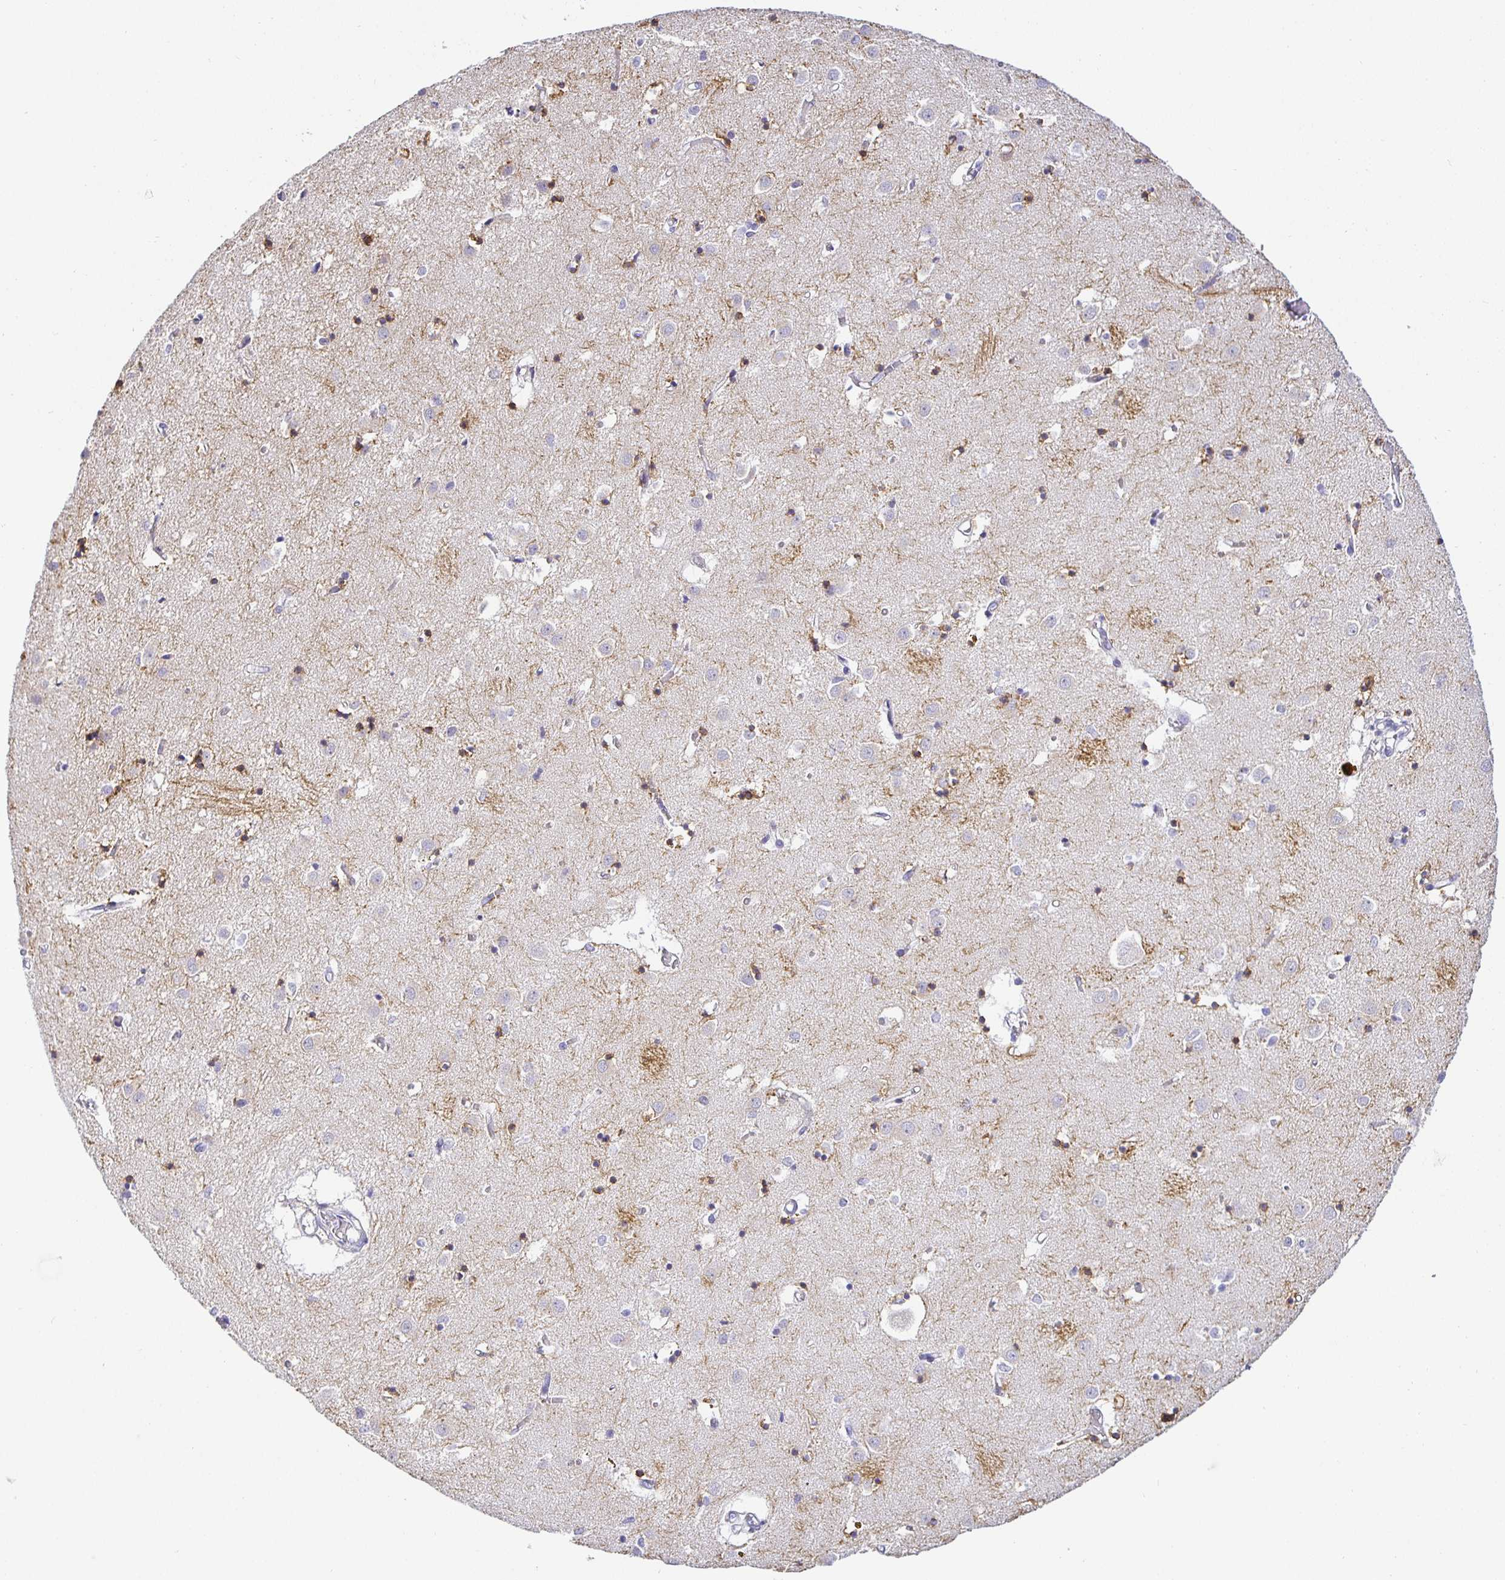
{"staining": {"intensity": "moderate", "quantity": ">75%", "location": "cytoplasmic/membranous"}, "tissue": "caudate", "cell_type": "Glial cells", "image_type": "normal", "snomed": [{"axis": "morphology", "description": "Normal tissue, NOS"}, {"axis": "topography", "description": "Lateral ventricle wall"}], "caption": "About >75% of glial cells in unremarkable caudate display moderate cytoplasmic/membranous protein positivity as visualized by brown immunohistochemical staining.", "gene": "OPALIN", "patient": {"sex": "male", "age": 70}}